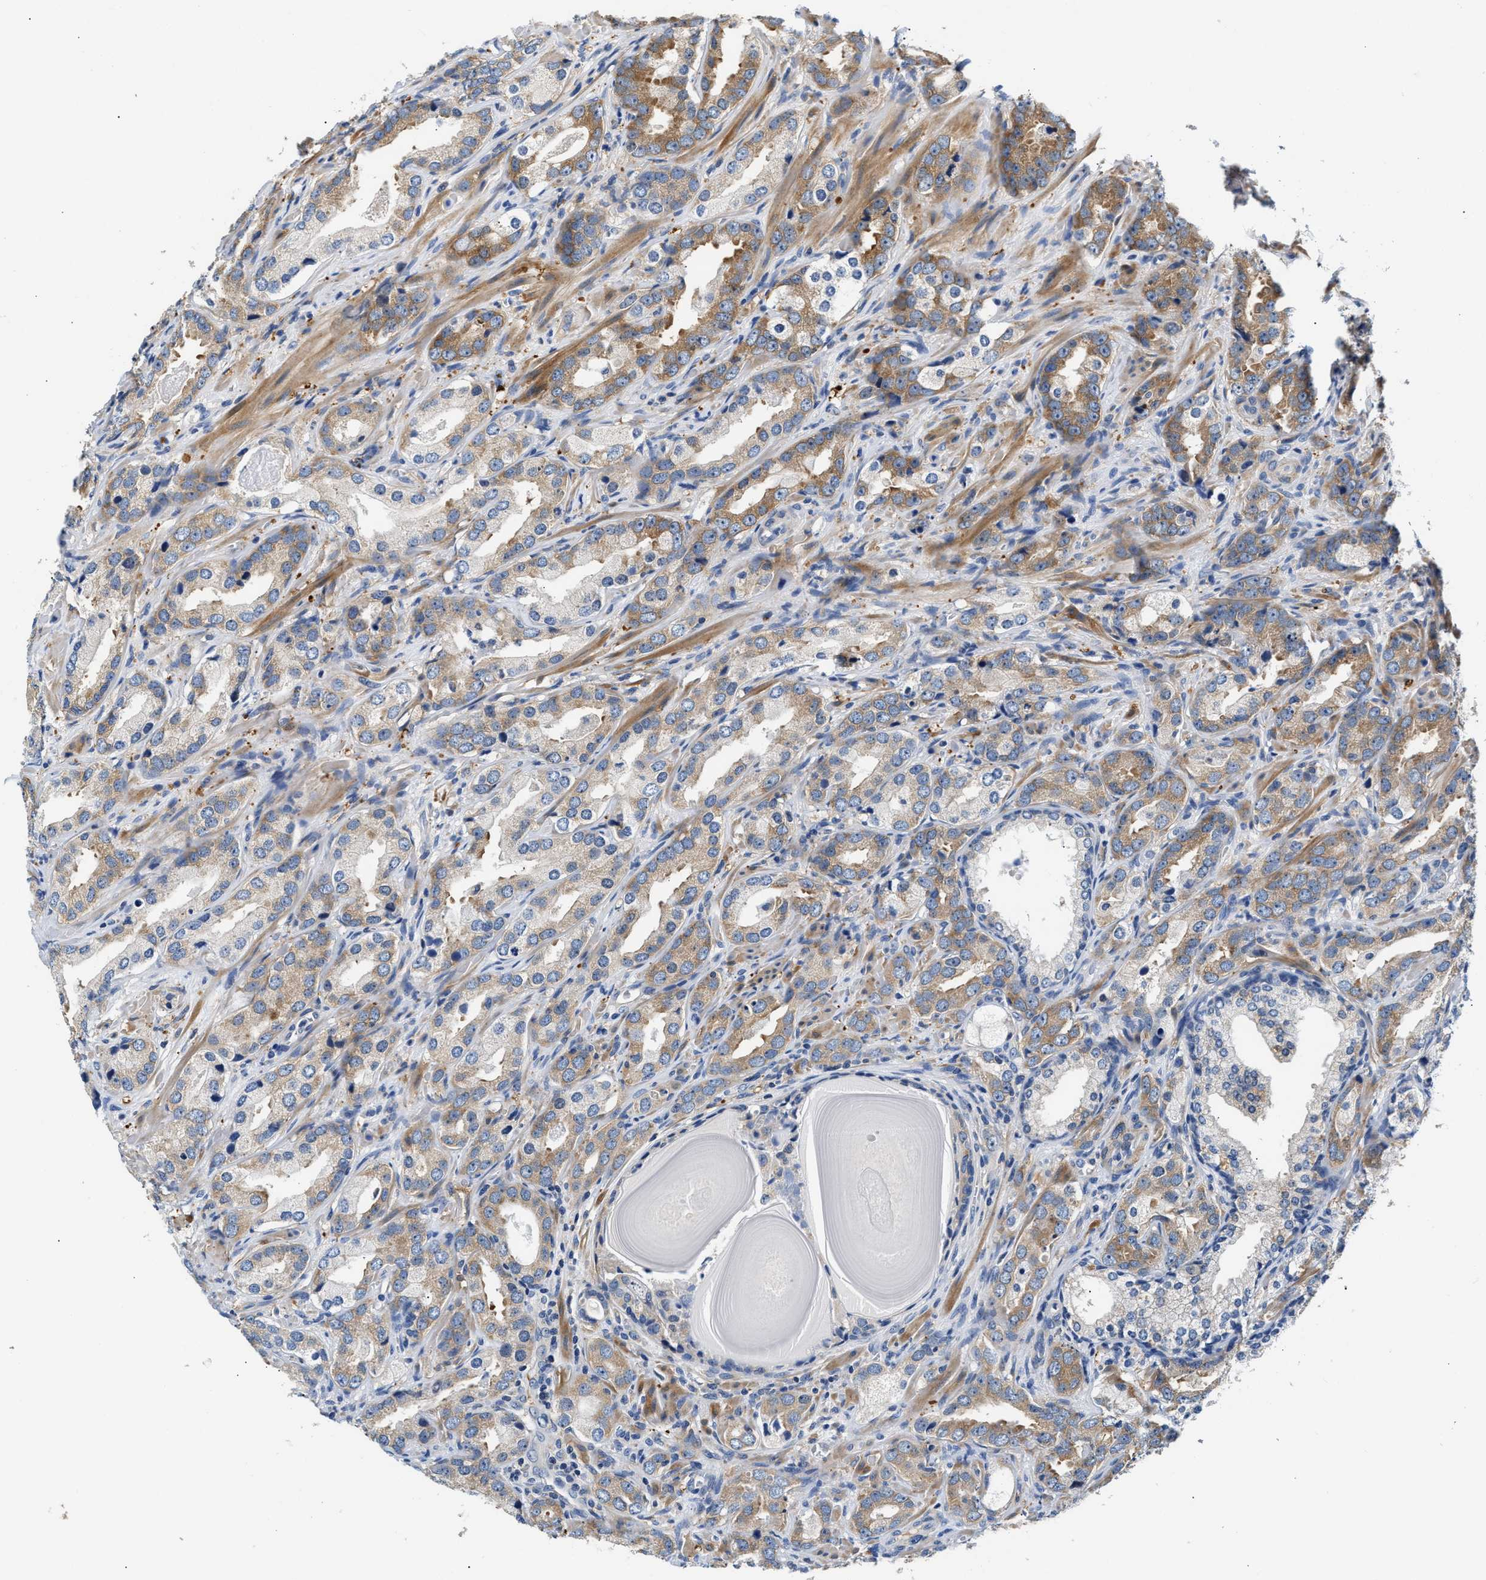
{"staining": {"intensity": "moderate", "quantity": "25%-75%", "location": "cytoplasmic/membranous"}, "tissue": "prostate cancer", "cell_type": "Tumor cells", "image_type": "cancer", "snomed": [{"axis": "morphology", "description": "Adenocarcinoma, High grade"}, {"axis": "topography", "description": "Prostate"}], "caption": "Approximately 25%-75% of tumor cells in human high-grade adenocarcinoma (prostate) show moderate cytoplasmic/membranous protein staining as visualized by brown immunohistochemical staining.", "gene": "TUT7", "patient": {"sex": "male", "age": 63}}